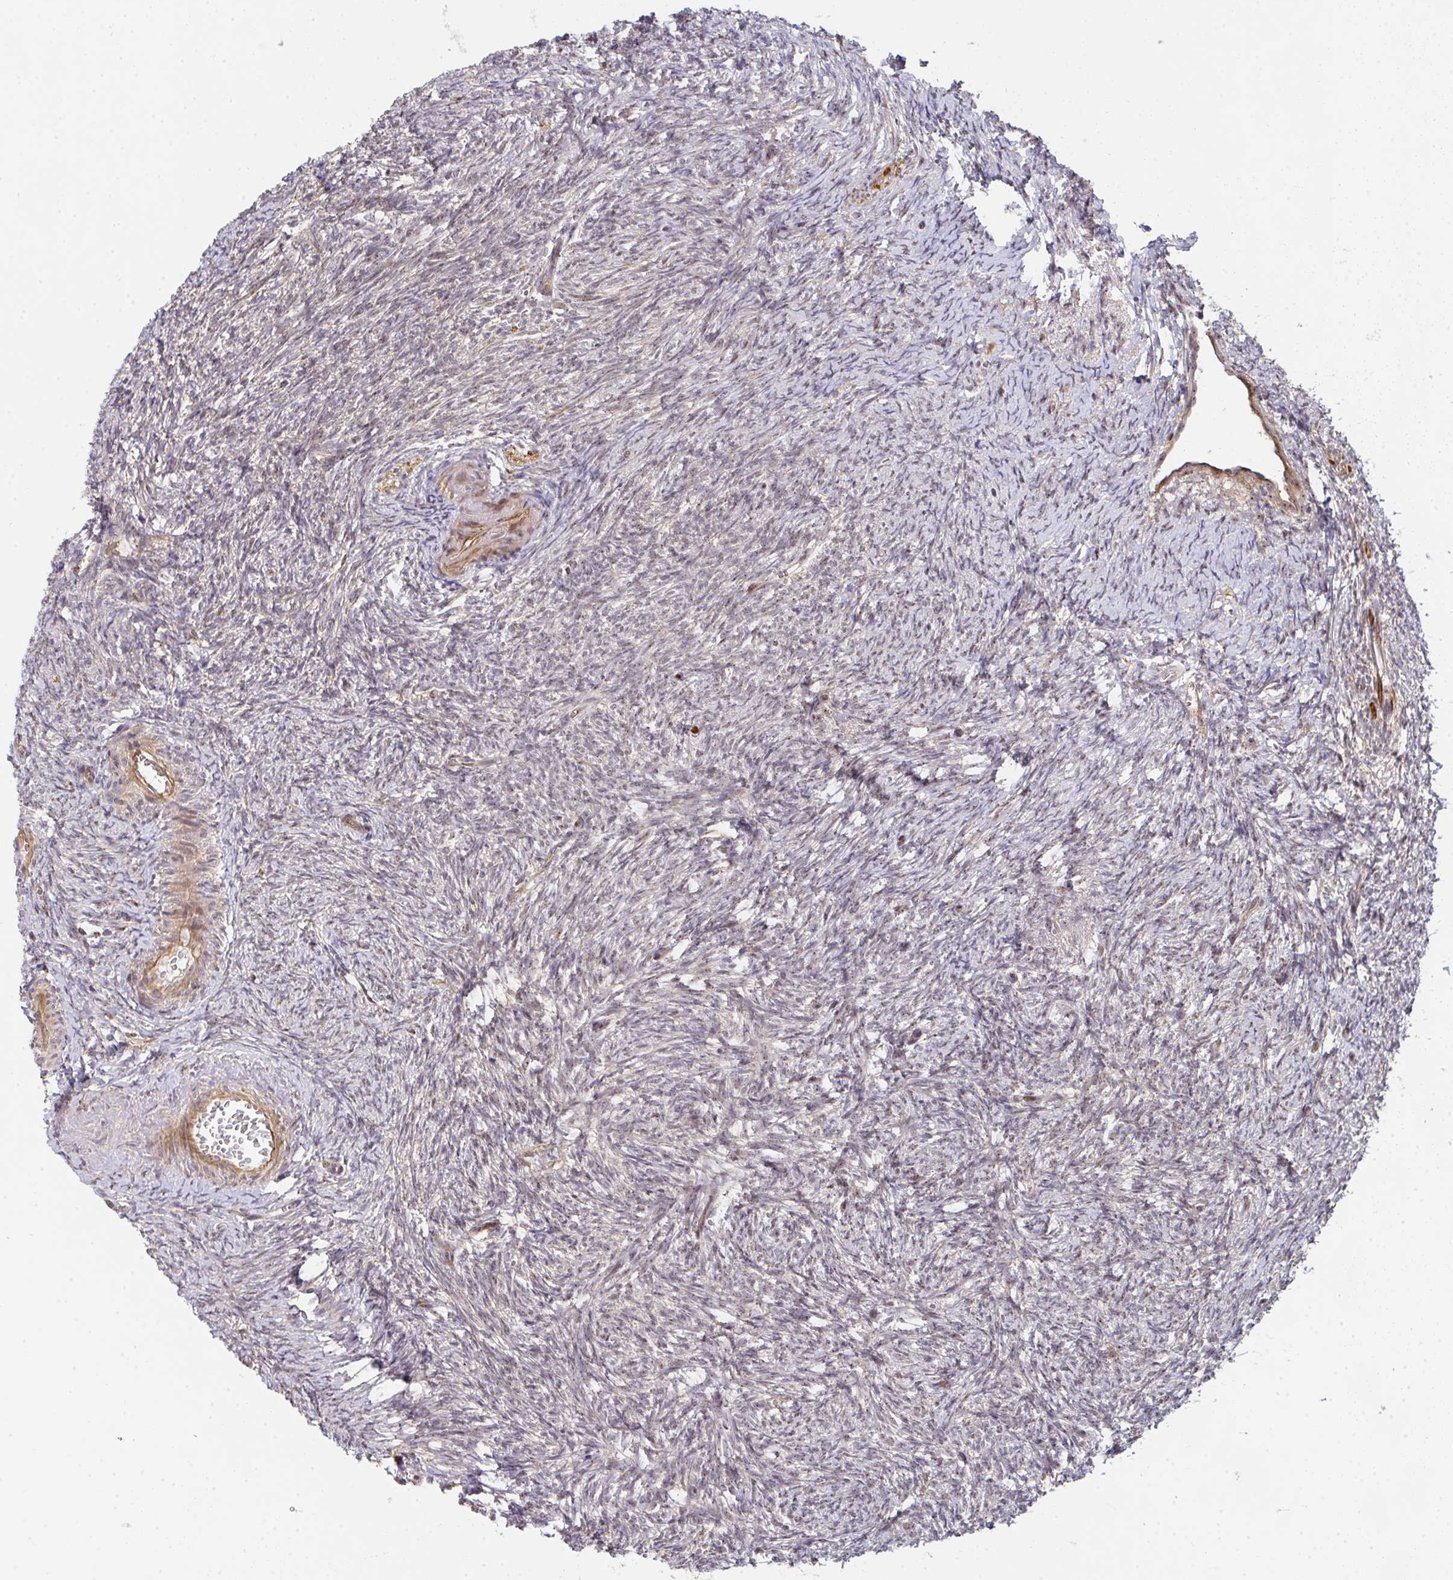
{"staining": {"intensity": "moderate", "quantity": ">75%", "location": "cytoplasmic/membranous"}, "tissue": "ovary", "cell_type": "Follicle cells", "image_type": "normal", "snomed": [{"axis": "morphology", "description": "Normal tissue, NOS"}, {"axis": "topography", "description": "Ovary"}], "caption": "Protein staining demonstrates moderate cytoplasmic/membranous positivity in approximately >75% of follicle cells in unremarkable ovary.", "gene": "SIMC1", "patient": {"sex": "female", "age": 41}}